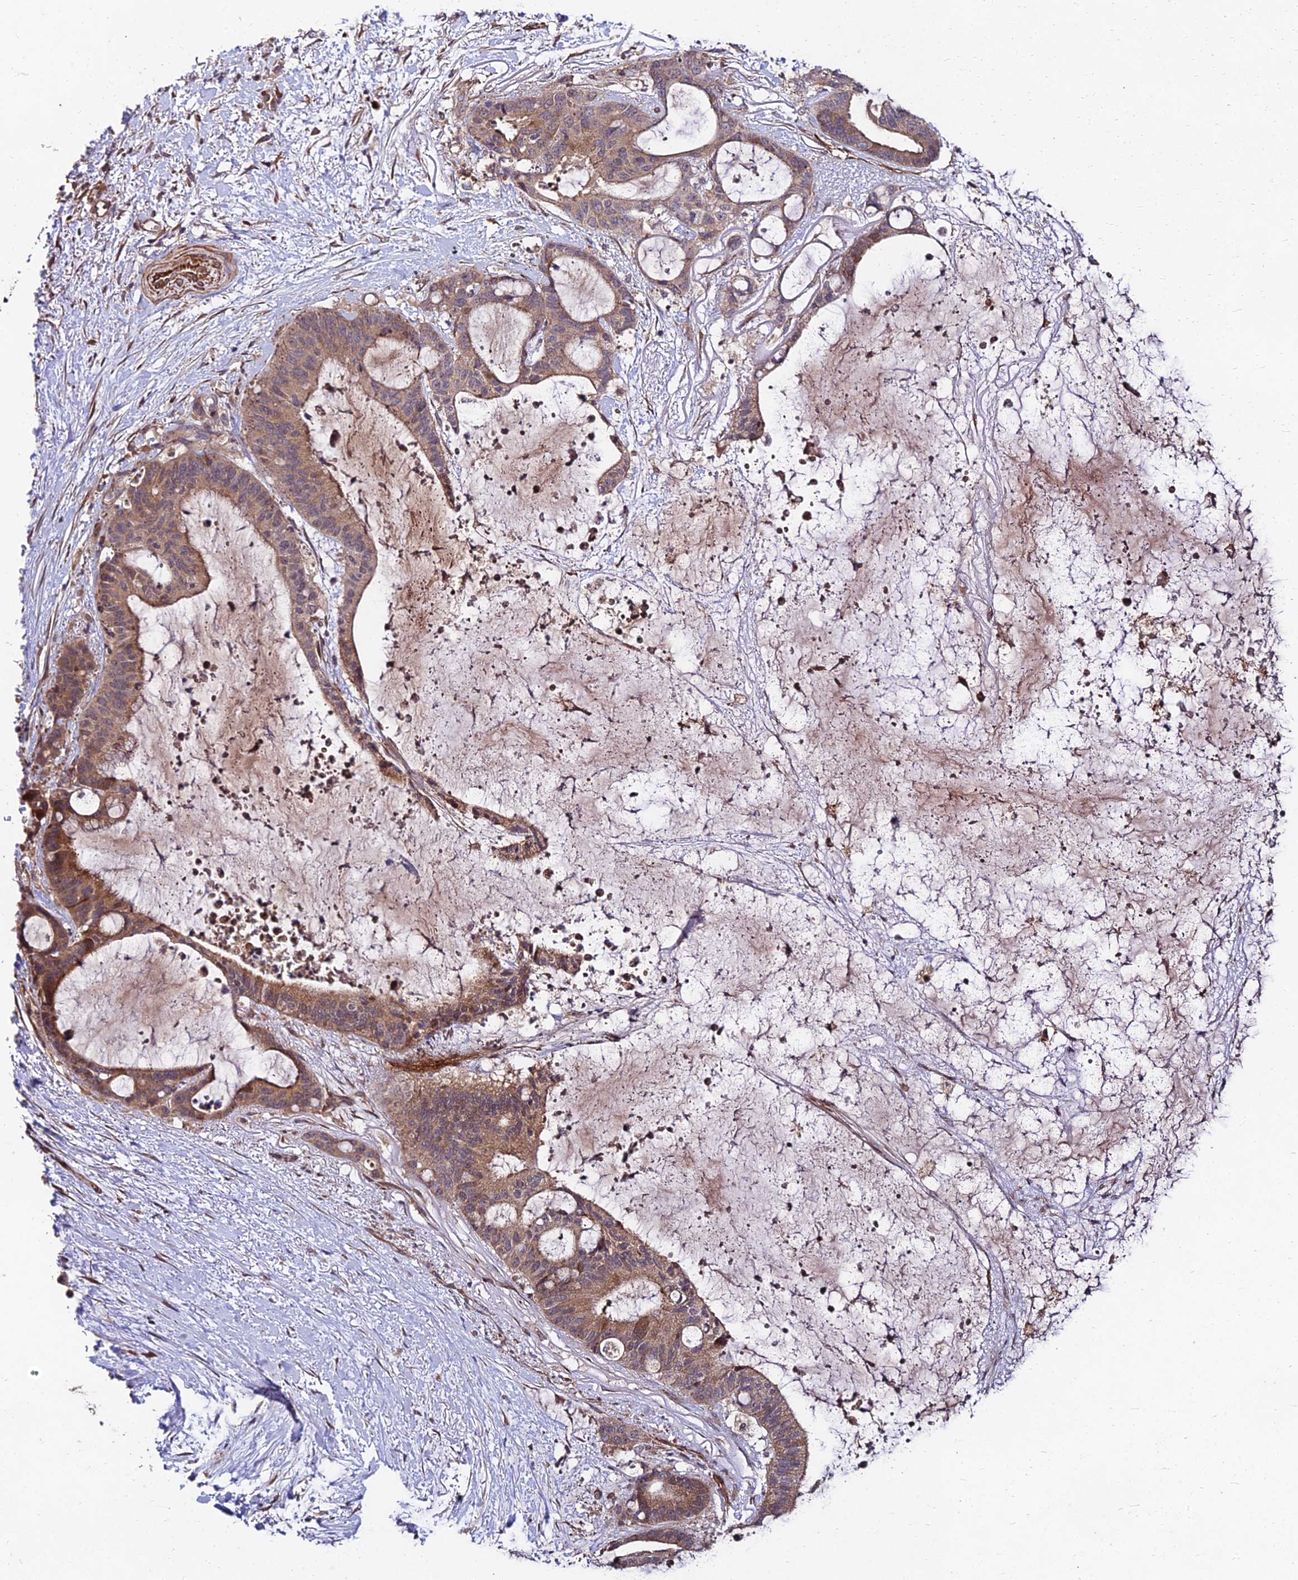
{"staining": {"intensity": "moderate", "quantity": "25%-75%", "location": "cytoplasmic/membranous"}, "tissue": "liver cancer", "cell_type": "Tumor cells", "image_type": "cancer", "snomed": [{"axis": "morphology", "description": "Normal tissue, NOS"}, {"axis": "morphology", "description": "Cholangiocarcinoma"}, {"axis": "topography", "description": "Liver"}, {"axis": "topography", "description": "Peripheral nerve tissue"}], "caption": "Tumor cells display medium levels of moderate cytoplasmic/membranous staining in about 25%-75% of cells in human cholangiocarcinoma (liver).", "gene": "MKKS", "patient": {"sex": "female", "age": 73}}